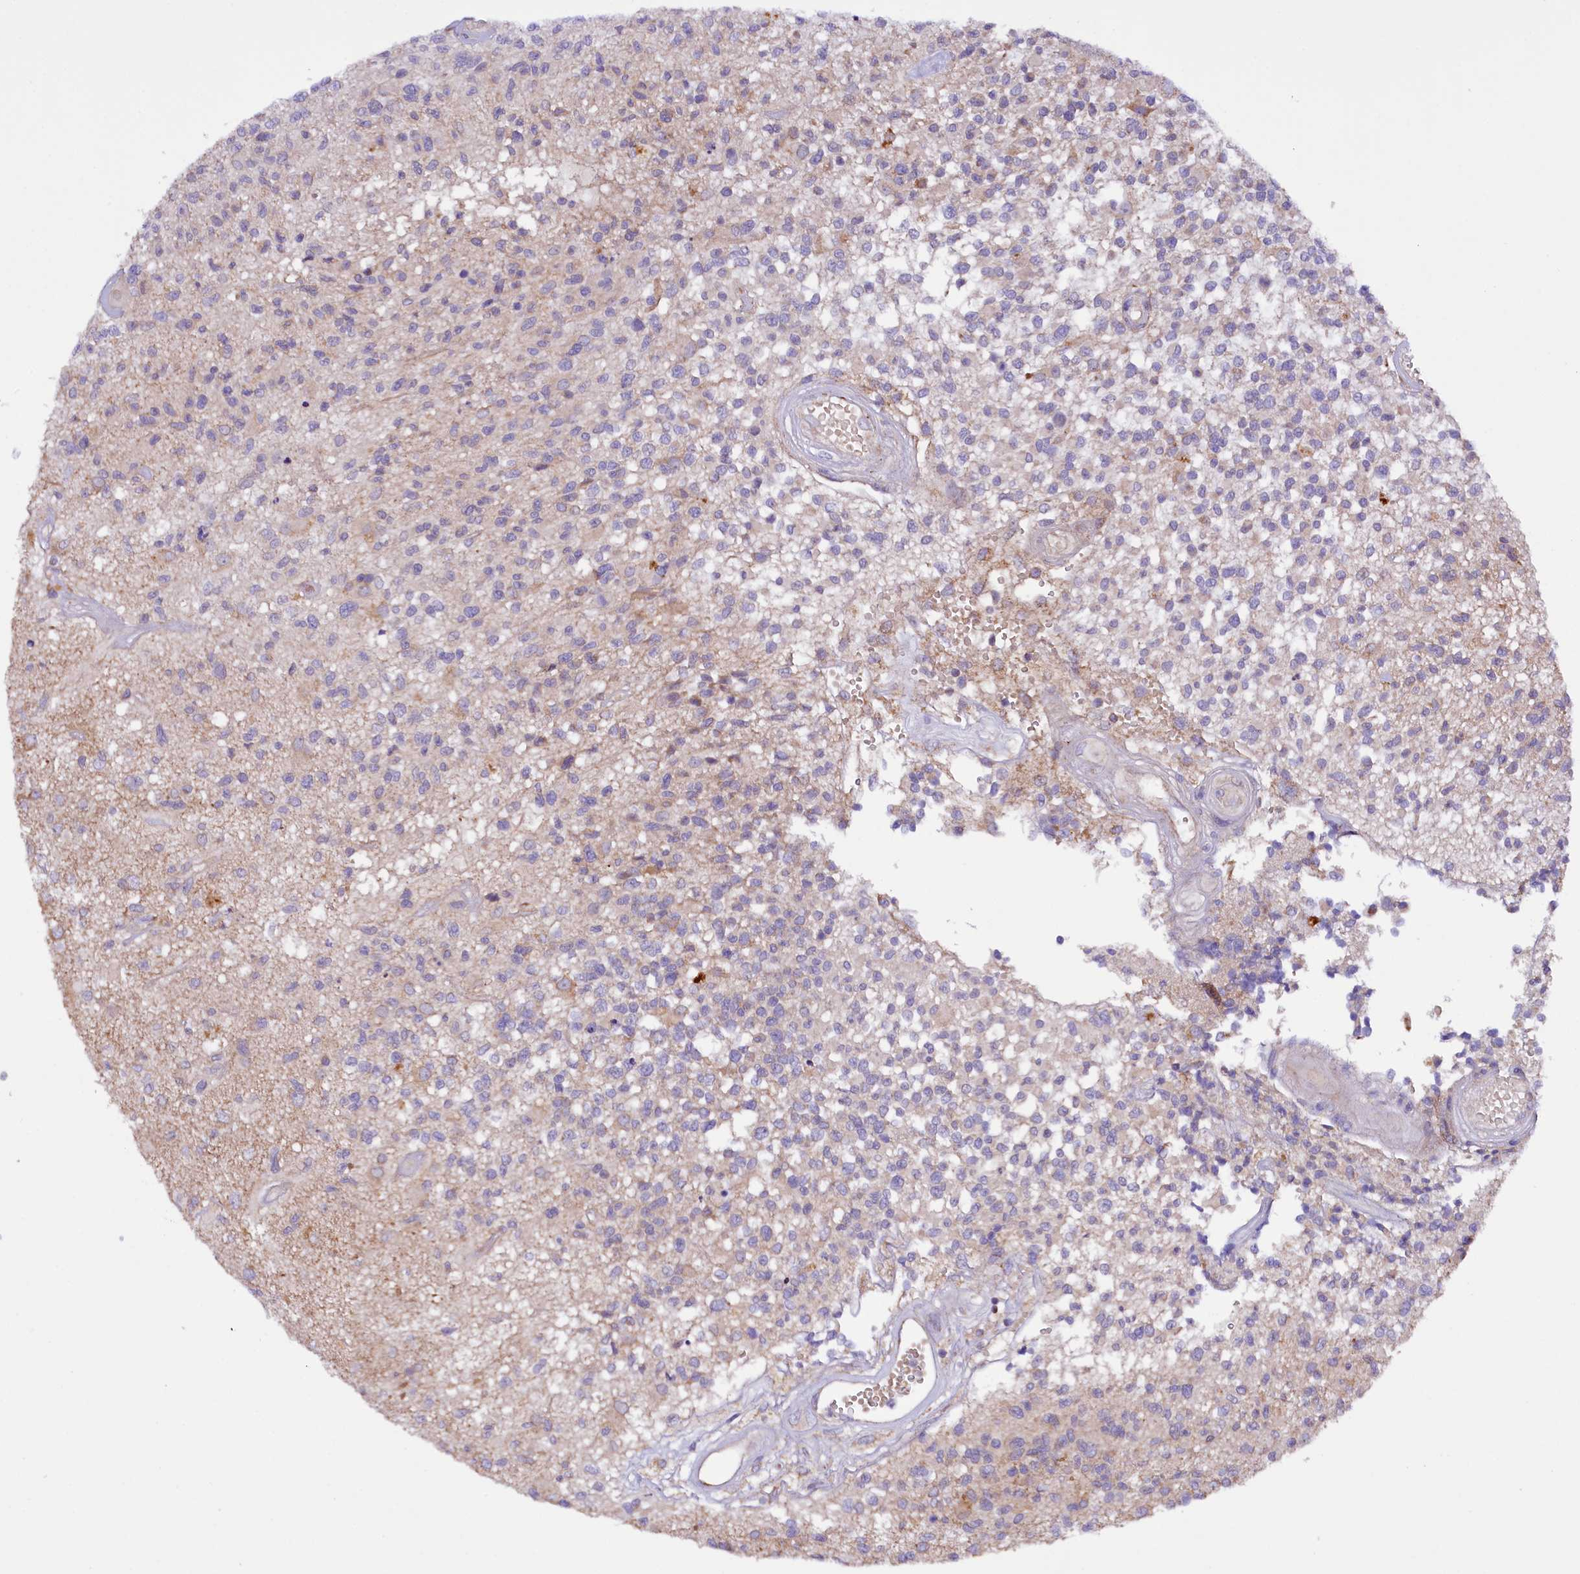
{"staining": {"intensity": "negative", "quantity": "none", "location": "none"}, "tissue": "glioma", "cell_type": "Tumor cells", "image_type": "cancer", "snomed": [{"axis": "morphology", "description": "Glioma, malignant, High grade"}, {"axis": "morphology", "description": "Glioblastoma, NOS"}, {"axis": "topography", "description": "Brain"}], "caption": "A micrograph of human glioma is negative for staining in tumor cells.", "gene": "ZNF45", "patient": {"sex": "male", "age": 60}}